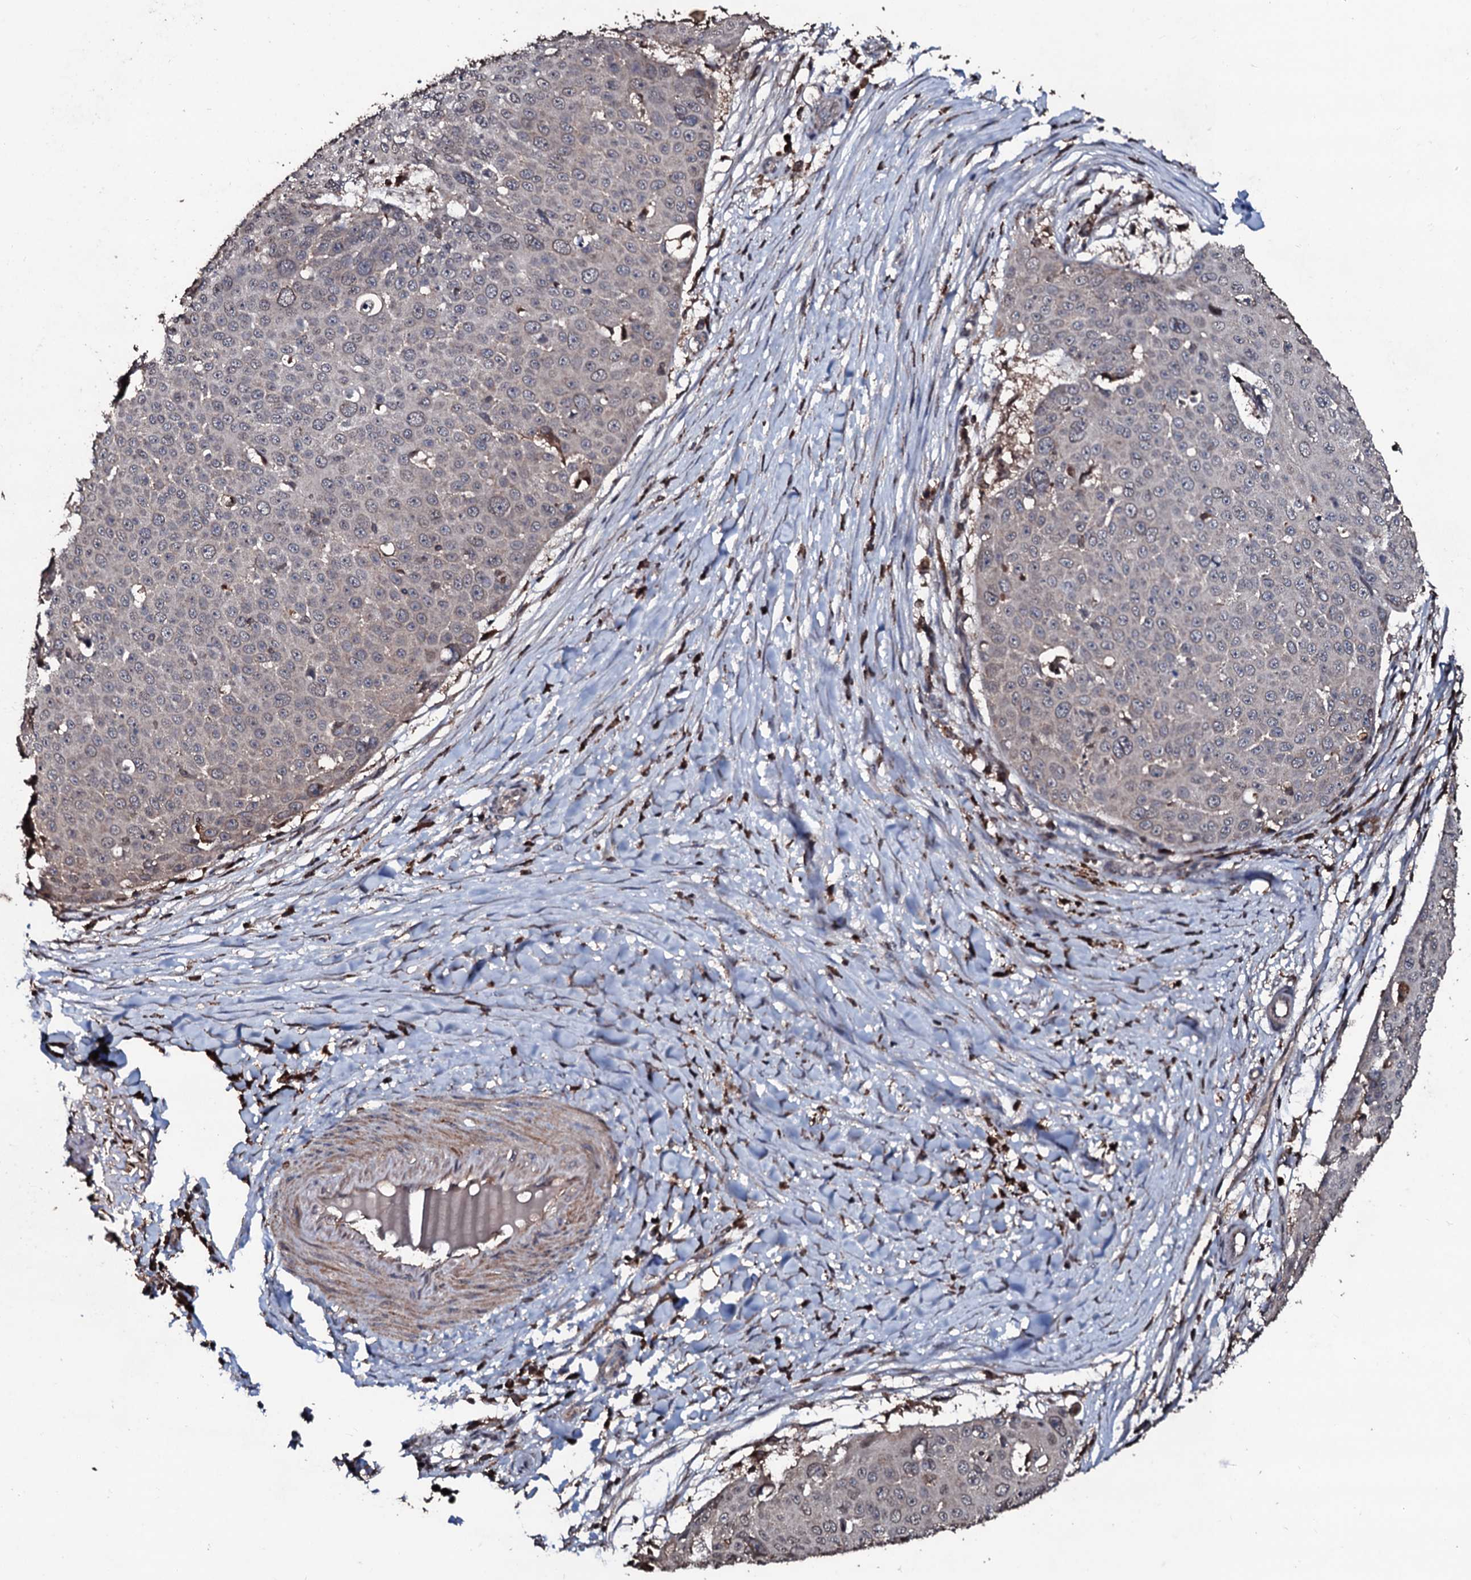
{"staining": {"intensity": "weak", "quantity": "<25%", "location": "cytoplasmic/membranous"}, "tissue": "skin cancer", "cell_type": "Tumor cells", "image_type": "cancer", "snomed": [{"axis": "morphology", "description": "Squamous cell carcinoma, NOS"}, {"axis": "topography", "description": "Skin"}], "caption": "High power microscopy micrograph of an immunohistochemistry photomicrograph of squamous cell carcinoma (skin), revealing no significant positivity in tumor cells. (Immunohistochemistry (ihc), brightfield microscopy, high magnification).", "gene": "SDHAF2", "patient": {"sex": "male", "age": 71}}